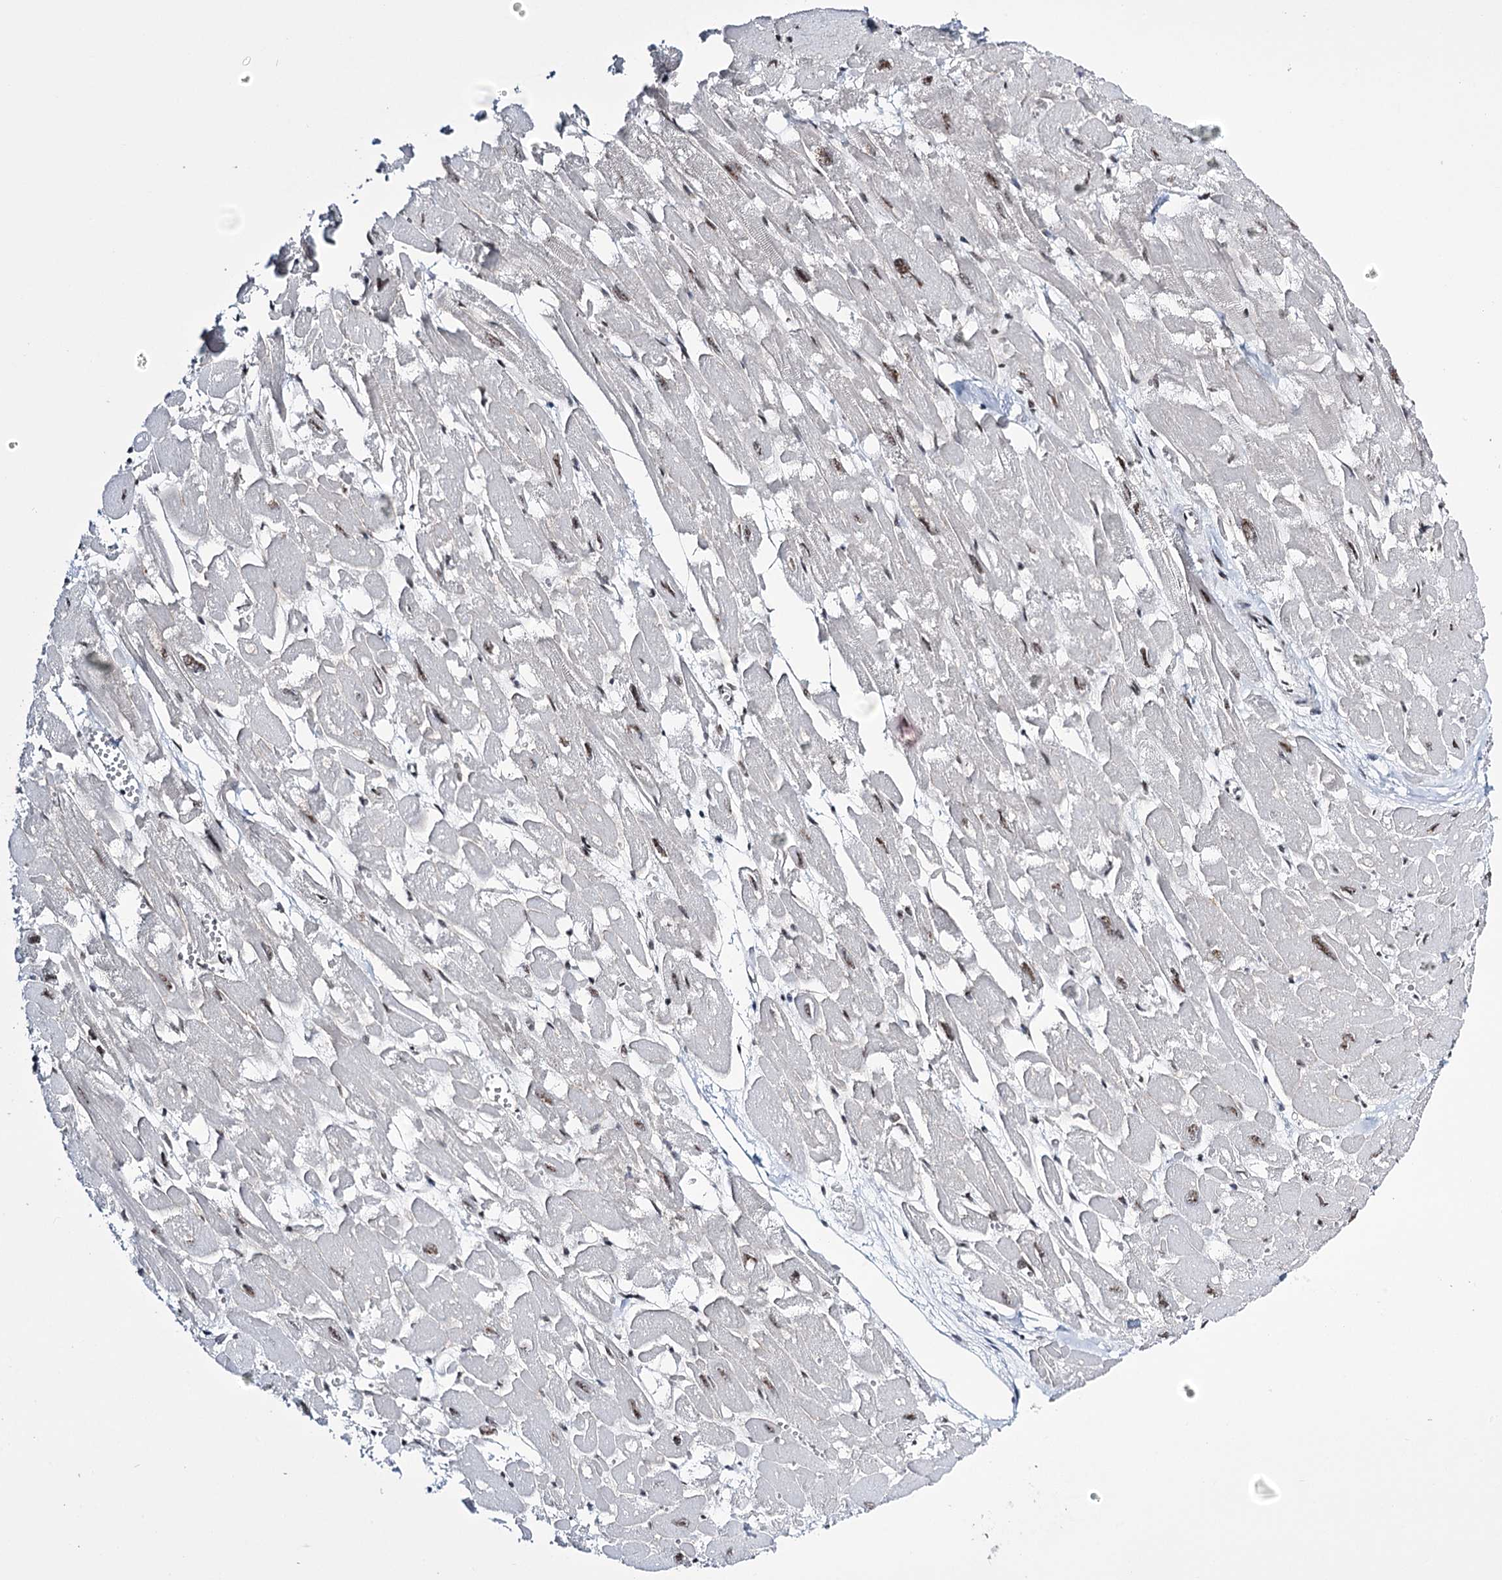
{"staining": {"intensity": "strong", "quantity": "25%-75%", "location": "nuclear"}, "tissue": "heart muscle", "cell_type": "Cardiomyocytes", "image_type": "normal", "snomed": [{"axis": "morphology", "description": "Normal tissue, NOS"}, {"axis": "topography", "description": "Heart"}], "caption": "This is an image of immunohistochemistry (IHC) staining of normal heart muscle, which shows strong staining in the nuclear of cardiomyocytes.", "gene": "PRPF40A", "patient": {"sex": "male", "age": 54}}